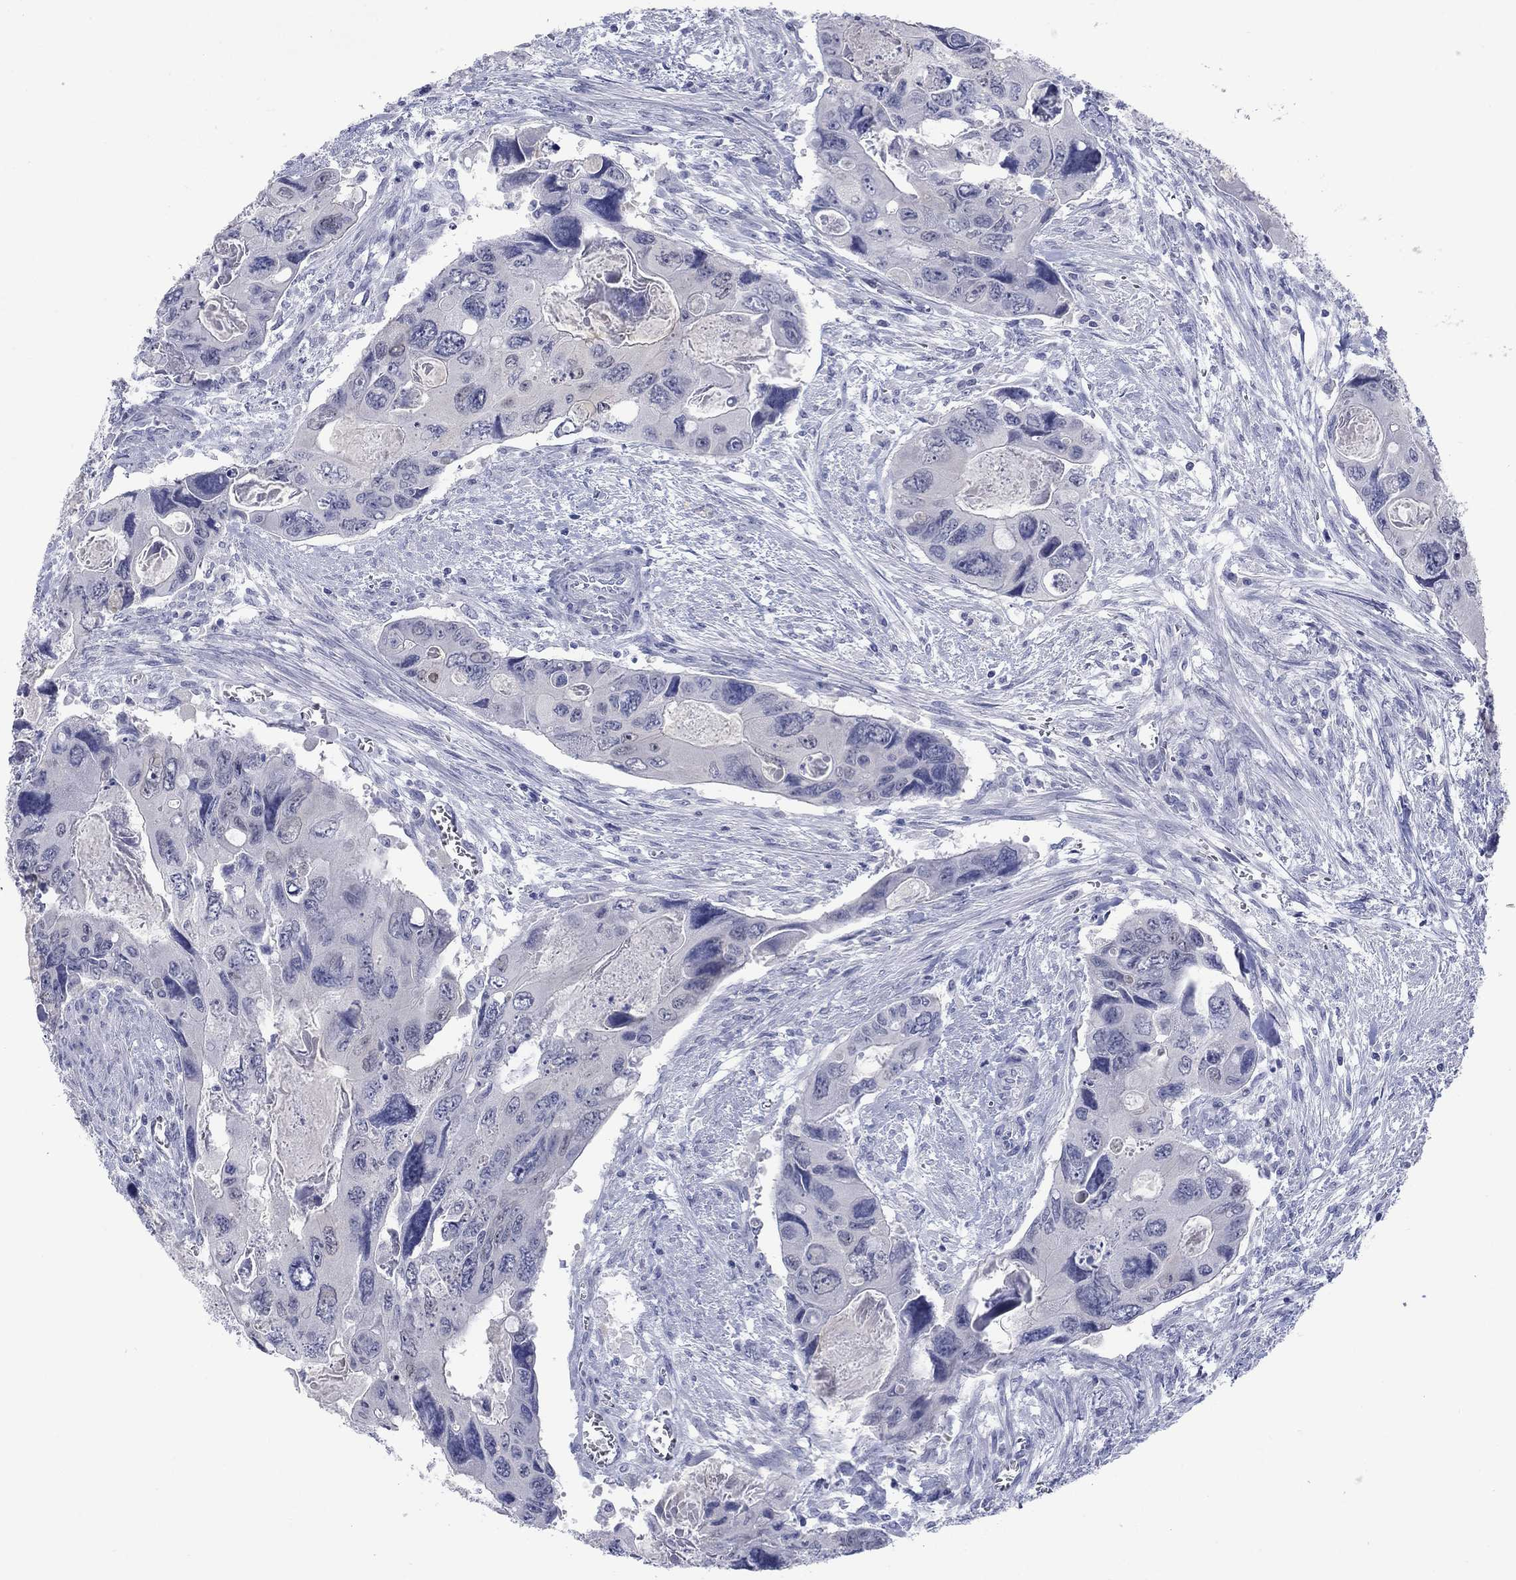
{"staining": {"intensity": "negative", "quantity": "none", "location": "none"}, "tissue": "colorectal cancer", "cell_type": "Tumor cells", "image_type": "cancer", "snomed": [{"axis": "morphology", "description": "Adenocarcinoma, NOS"}, {"axis": "topography", "description": "Rectum"}], "caption": "High magnification brightfield microscopy of colorectal adenocarcinoma stained with DAB (brown) and counterstained with hematoxylin (blue): tumor cells show no significant positivity.", "gene": "ATP6V1G2", "patient": {"sex": "male", "age": 62}}